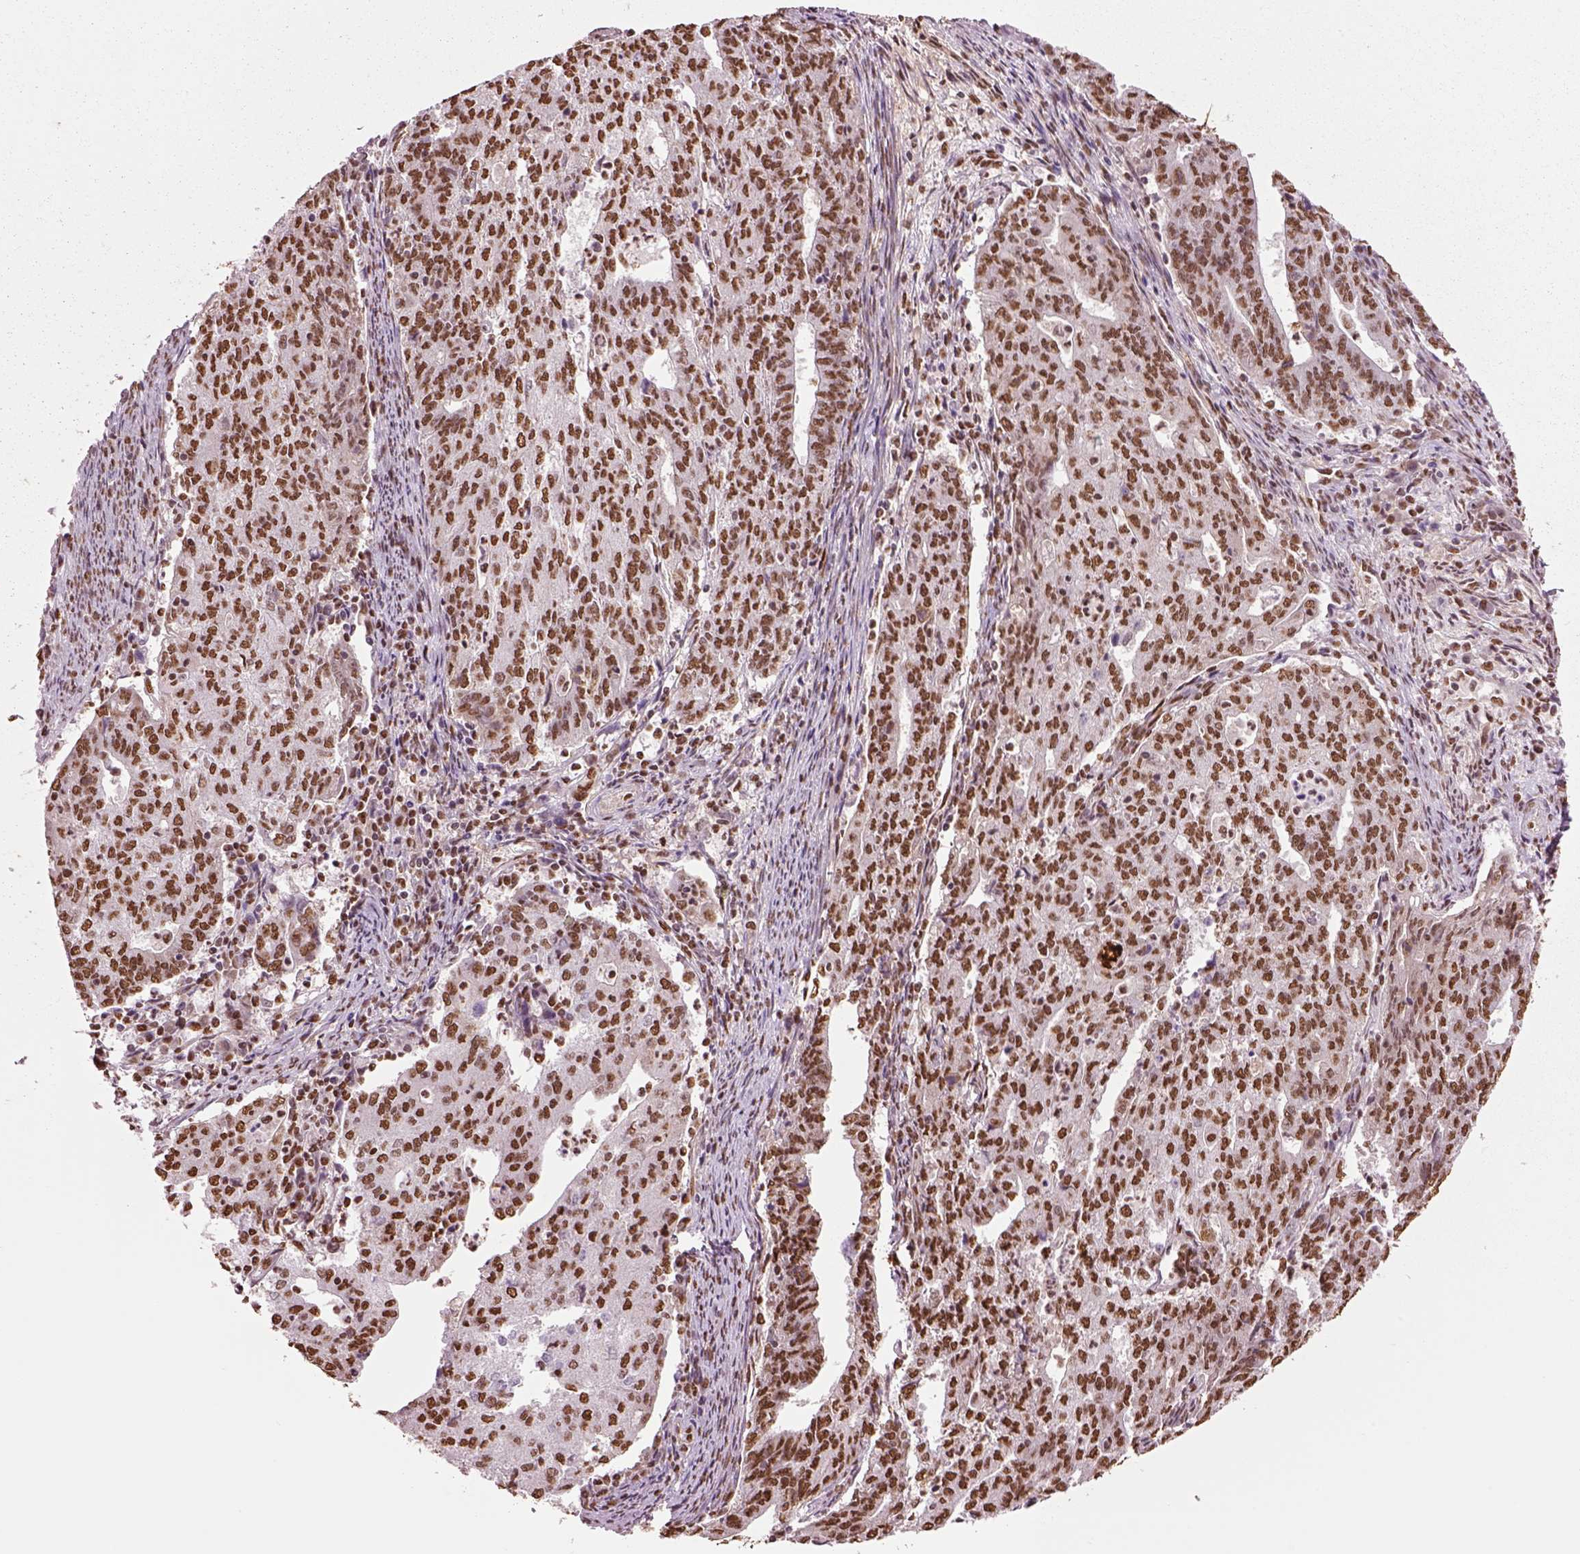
{"staining": {"intensity": "strong", "quantity": ">75%", "location": "nuclear"}, "tissue": "endometrial cancer", "cell_type": "Tumor cells", "image_type": "cancer", "snomed": [{"axis": "morphology", "description": "Adenocarcinoma, NOS"}, {"axis": "topography", "description": "Endometrium"}], "caption": "Protein expression analysis of human endometrial adenocarcinoma reveals strong nuclear expression in approximately >75% of tumor cells.", "gene": "DDX3X", "patient": {"sex": "female", "age": 82}}